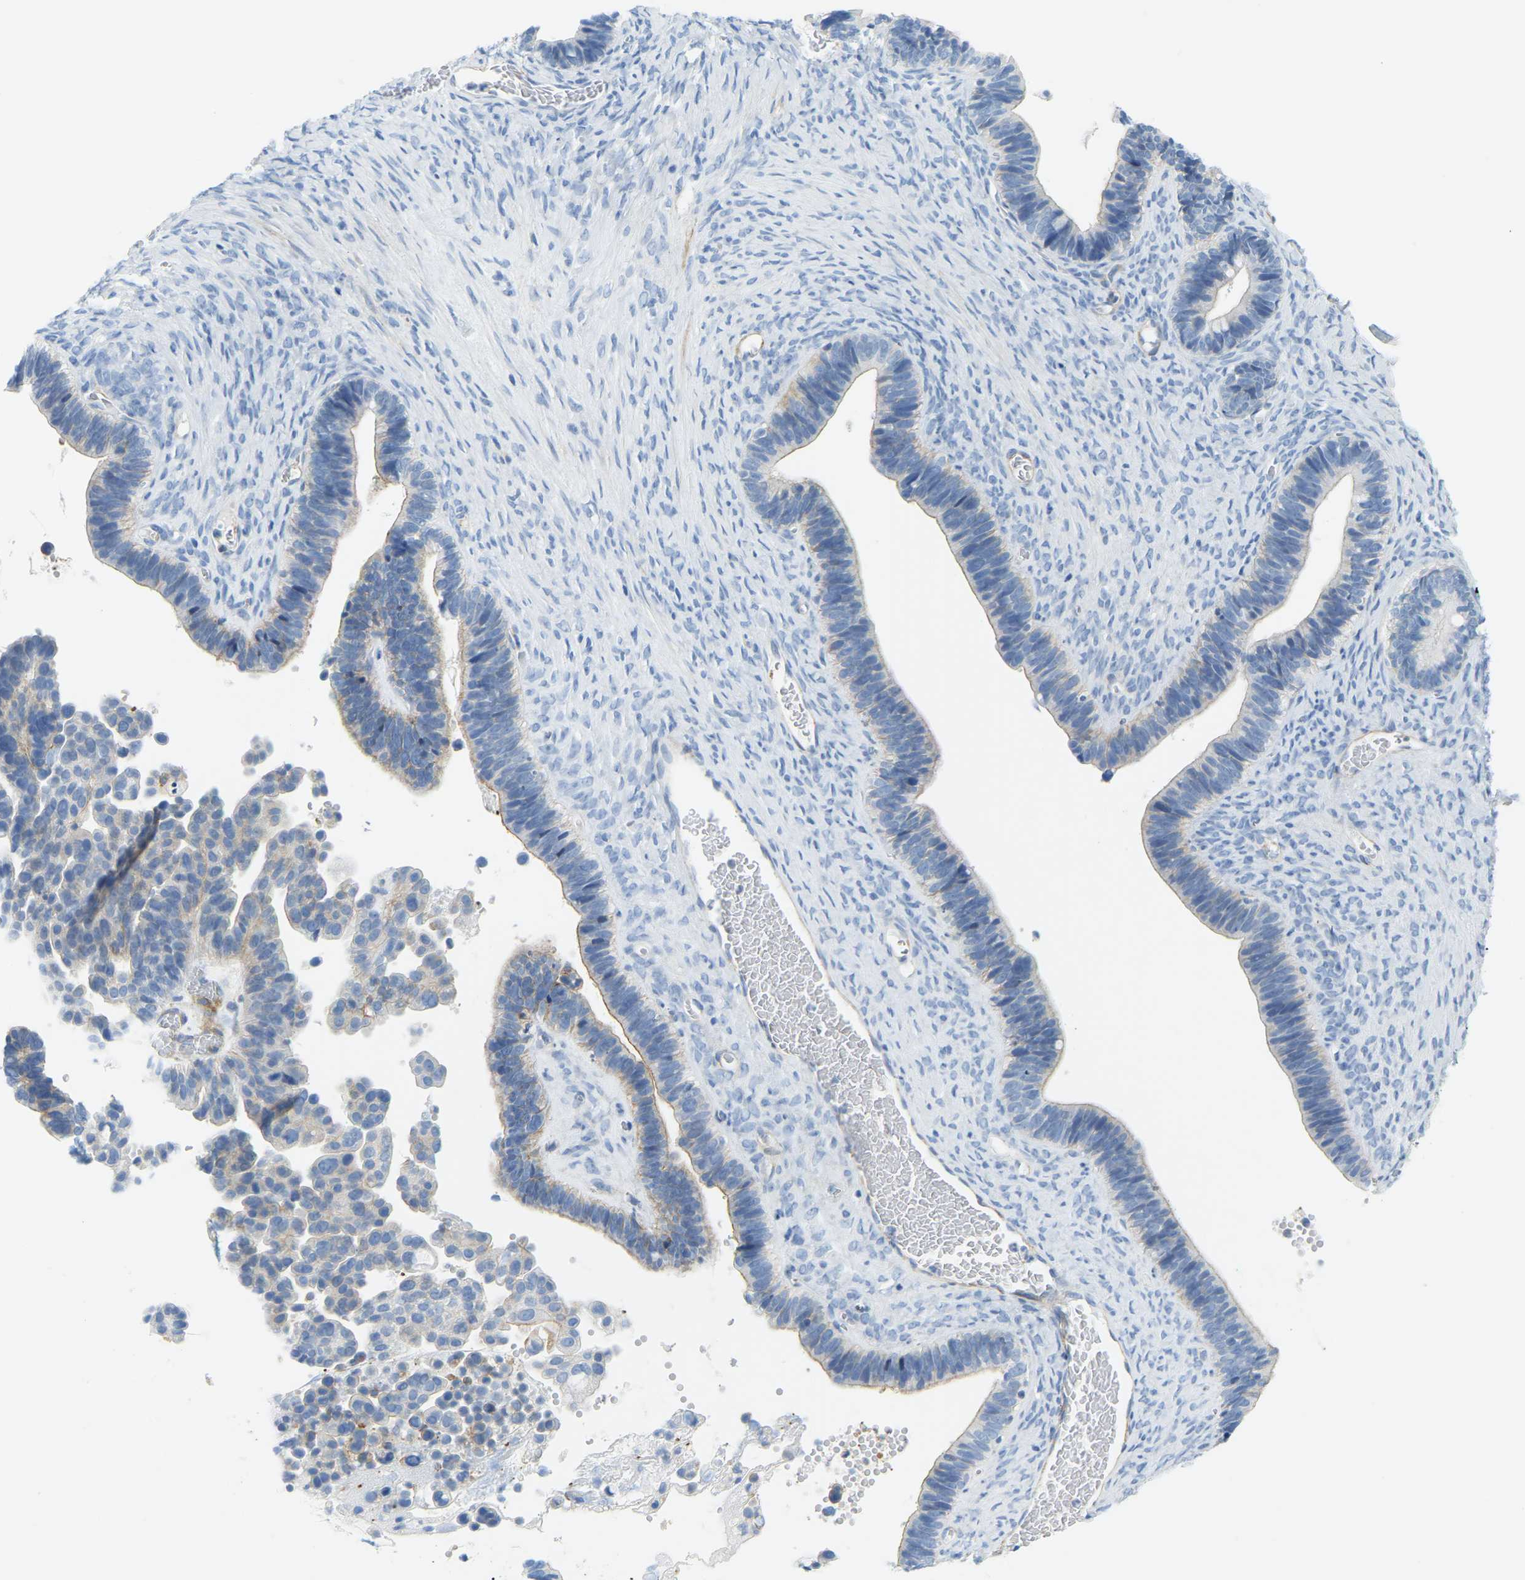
{"staining": {"intensity": "weak", "quantity": "<25%", "location": "cytoplasmic/membranous"}, "tissue": "ovarian cancer", "cell_type": "Tumor cells", "image_type": "cancer", "snomed": [{"axis": "morphology", "description": "Cystadenocarcinoma, serous, NOS"}, {"axis": "topography", "description": "Ovary"}], "caption": "IHC of human ovarian cancer demonstrates no expression in tumor cells.", "gene": "MYL3", "patient": {"sex": "female", "age": 56}}